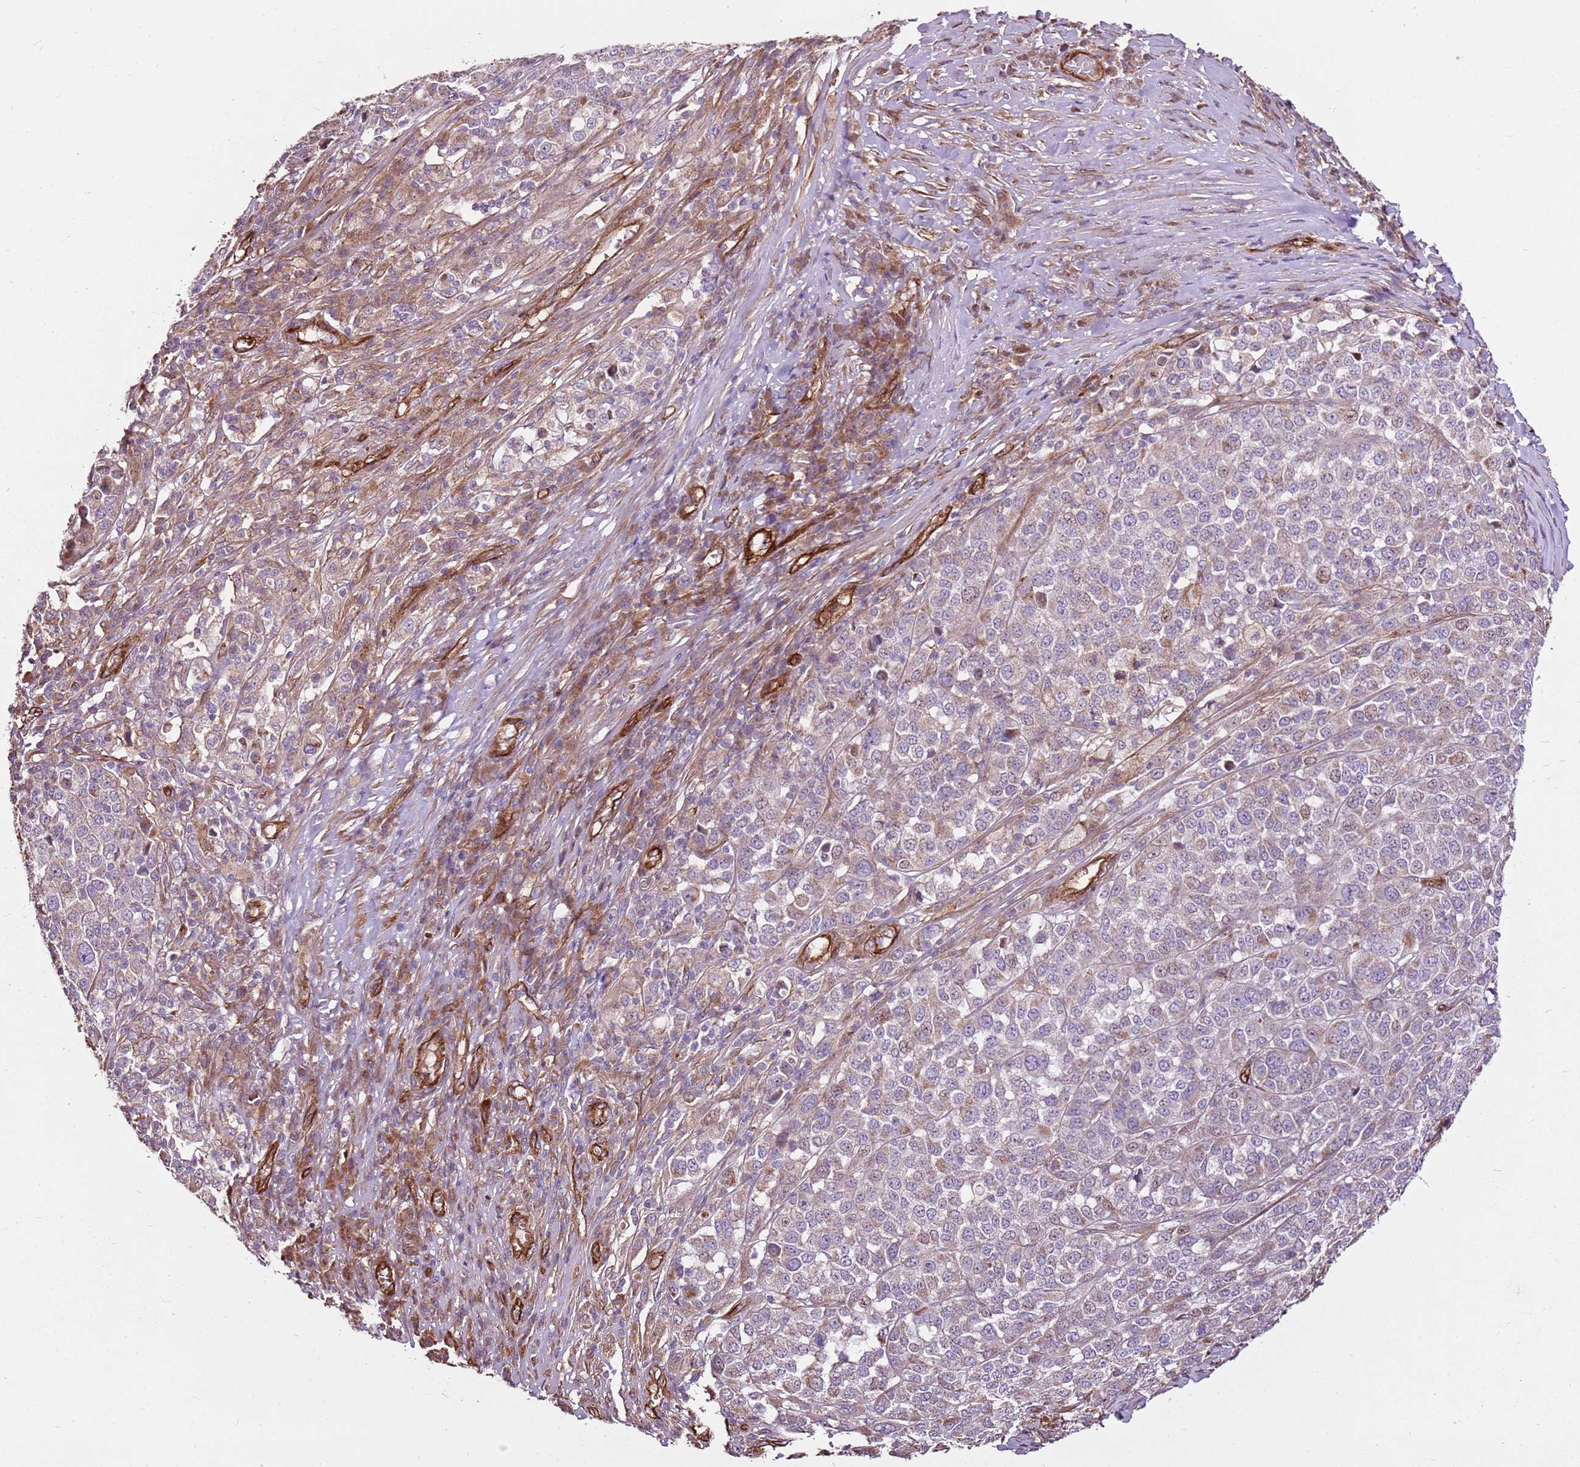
{"staining": {"intensity": "weak", "quantity": "<25%", "location": "cytoplasmic/membranous"}, "tissue": "melanoma", "cell_type": "Tumor cells", "image_type": "cancer", "snomed": [{"axis": "morphology", "description": "Malignant melanoma, Metastatic site"}, {"axis": "topography", "description": "Lymph node"}], "caption": "A histopathology image of melanoma stained for a protein shows no brown staining in tumor cells.", "gene": "ZNF827", "patient": {"sex": "male", "age": 44}}